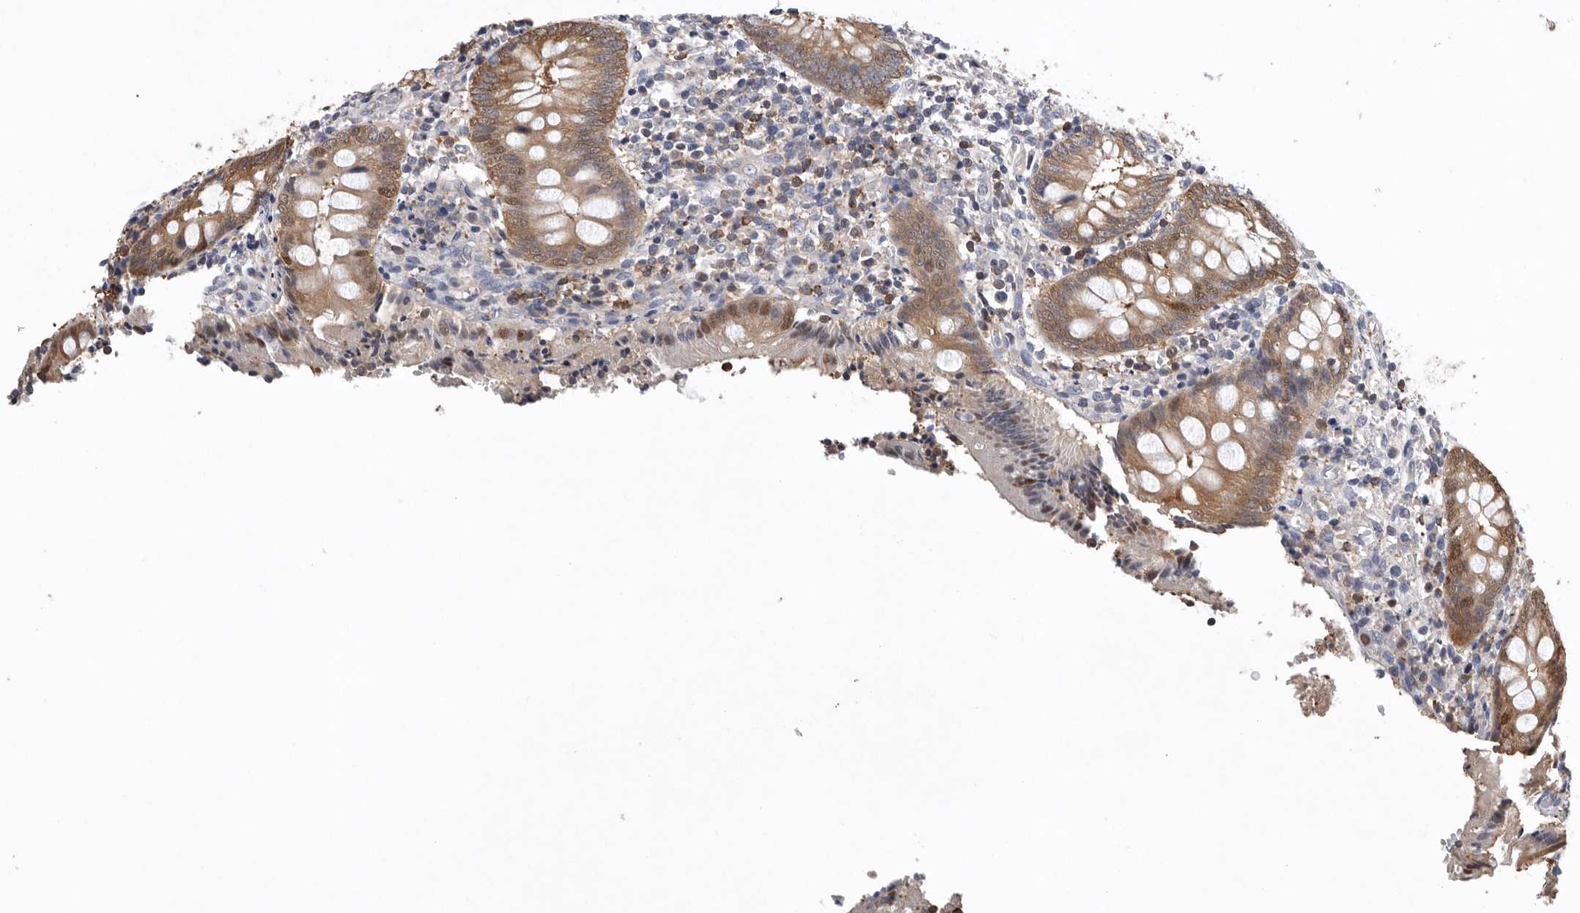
{"staining": {"intensity": "strong", "quantity": ">75%", "location": "cytoplasmic/membranous,nuclear"}, "tissue": "appendix", "cell_type": "Glandular cells", "image_type": "normal", "snomed": [{"axis": "morphology", "description": "Normal tissue, NOS"}, {"axis": "topography", "description": "Appendix"}], "caption": "This micrograph shows immunohistochemistry staining of normal appendix, with high strong cytoplasmic/membranous,nuclear positivity in approximately >75% of glandular cells.", "gene": "PDCD4", "patient": {"sex": "female", "age": 17}}